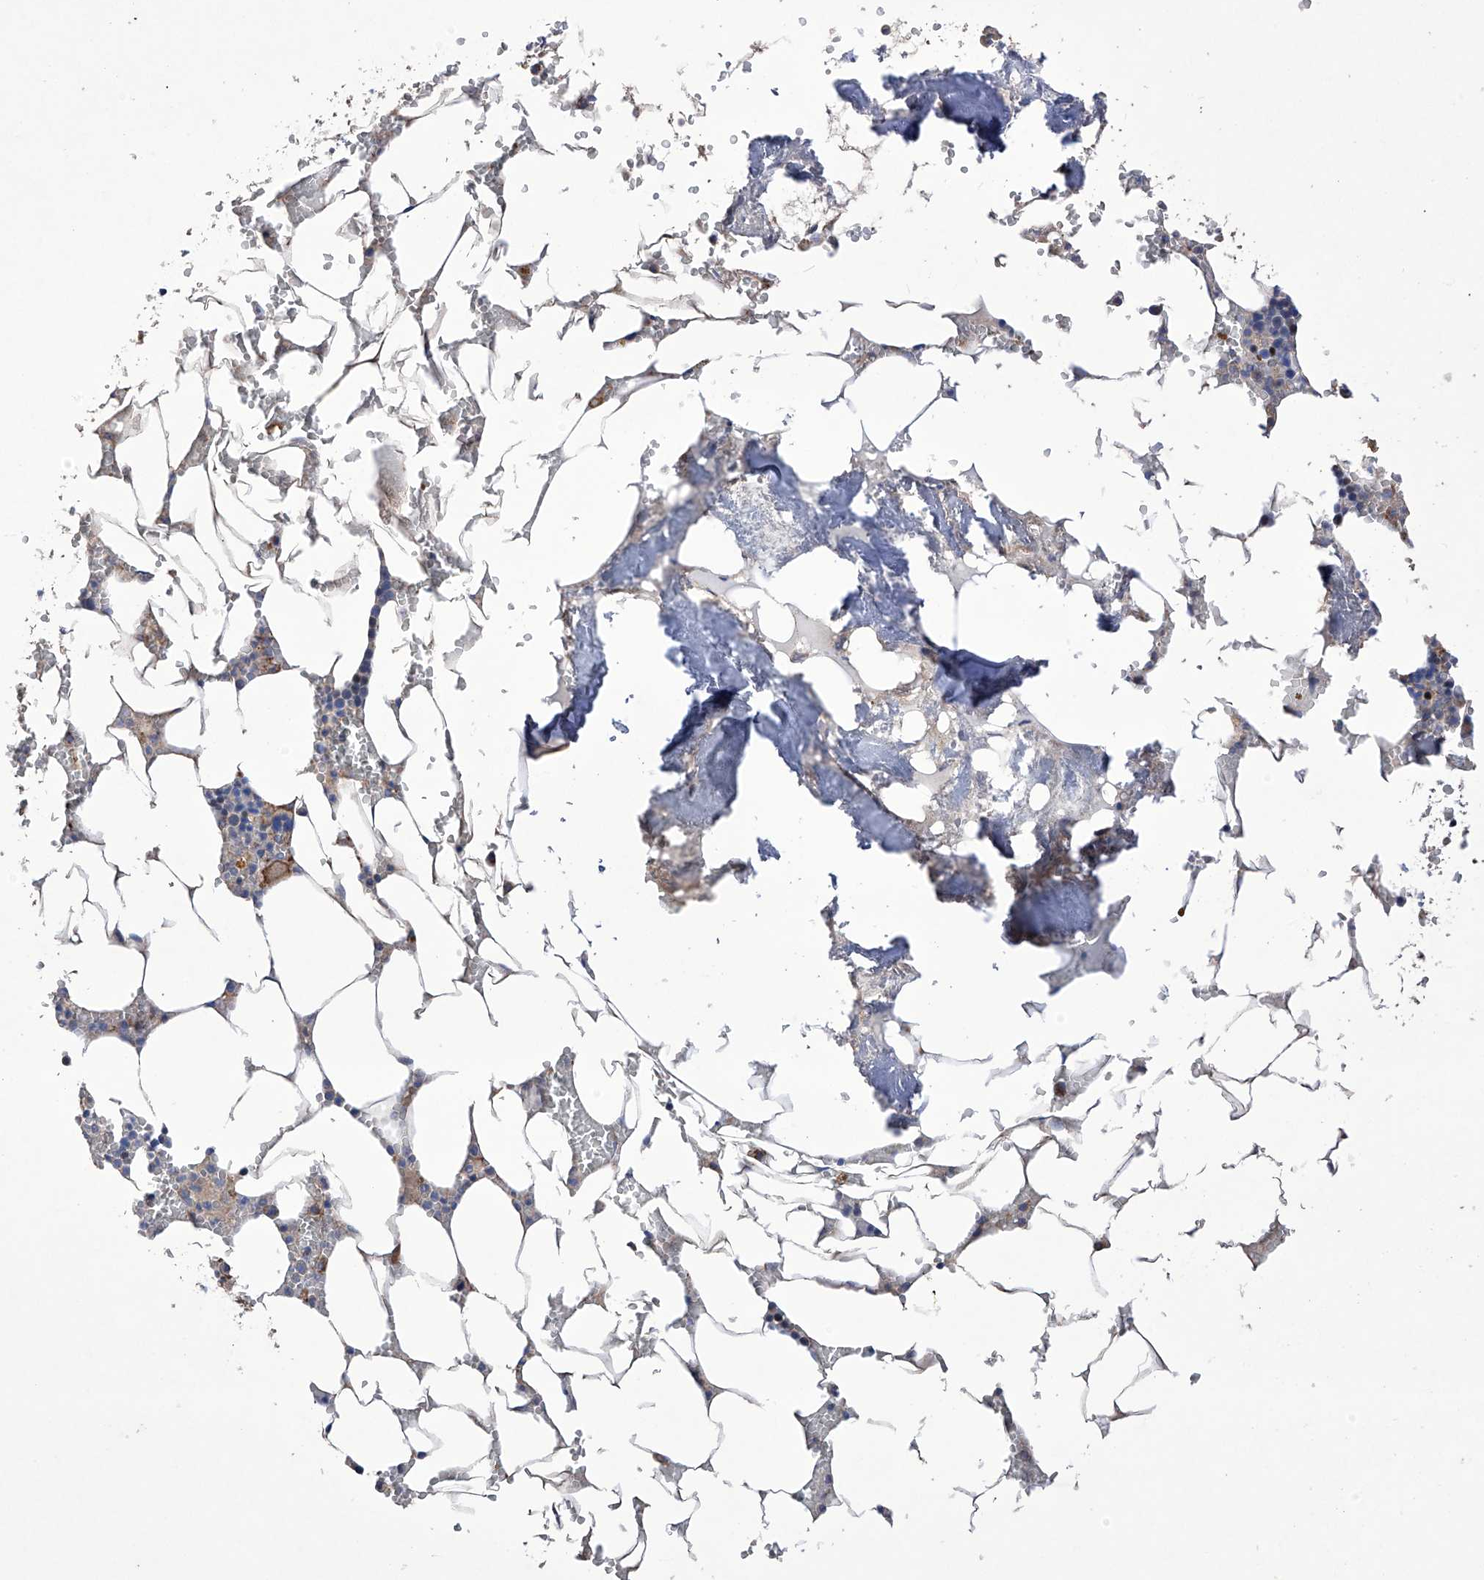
{"staining": {"intensity": "weak", "quantity": "<25%", "location": "cytoplasmic/membranous"}, "tissue": "bone marrow", "cell_type": "Hematopoietic cells", "image_type": "normal", "snomed": [{"axis": "morphology", "description": "Normal tissue, NOS"}, {"axis": "topography", "description": "Bone marrow"}], "caption": "Bone marrow stained for a protein using immunohistochemistry (IHC) reveals no positivity hematopoietic cells.", "gene": "EFCAB2", "patient": {"sex": "male", "age": 70}}